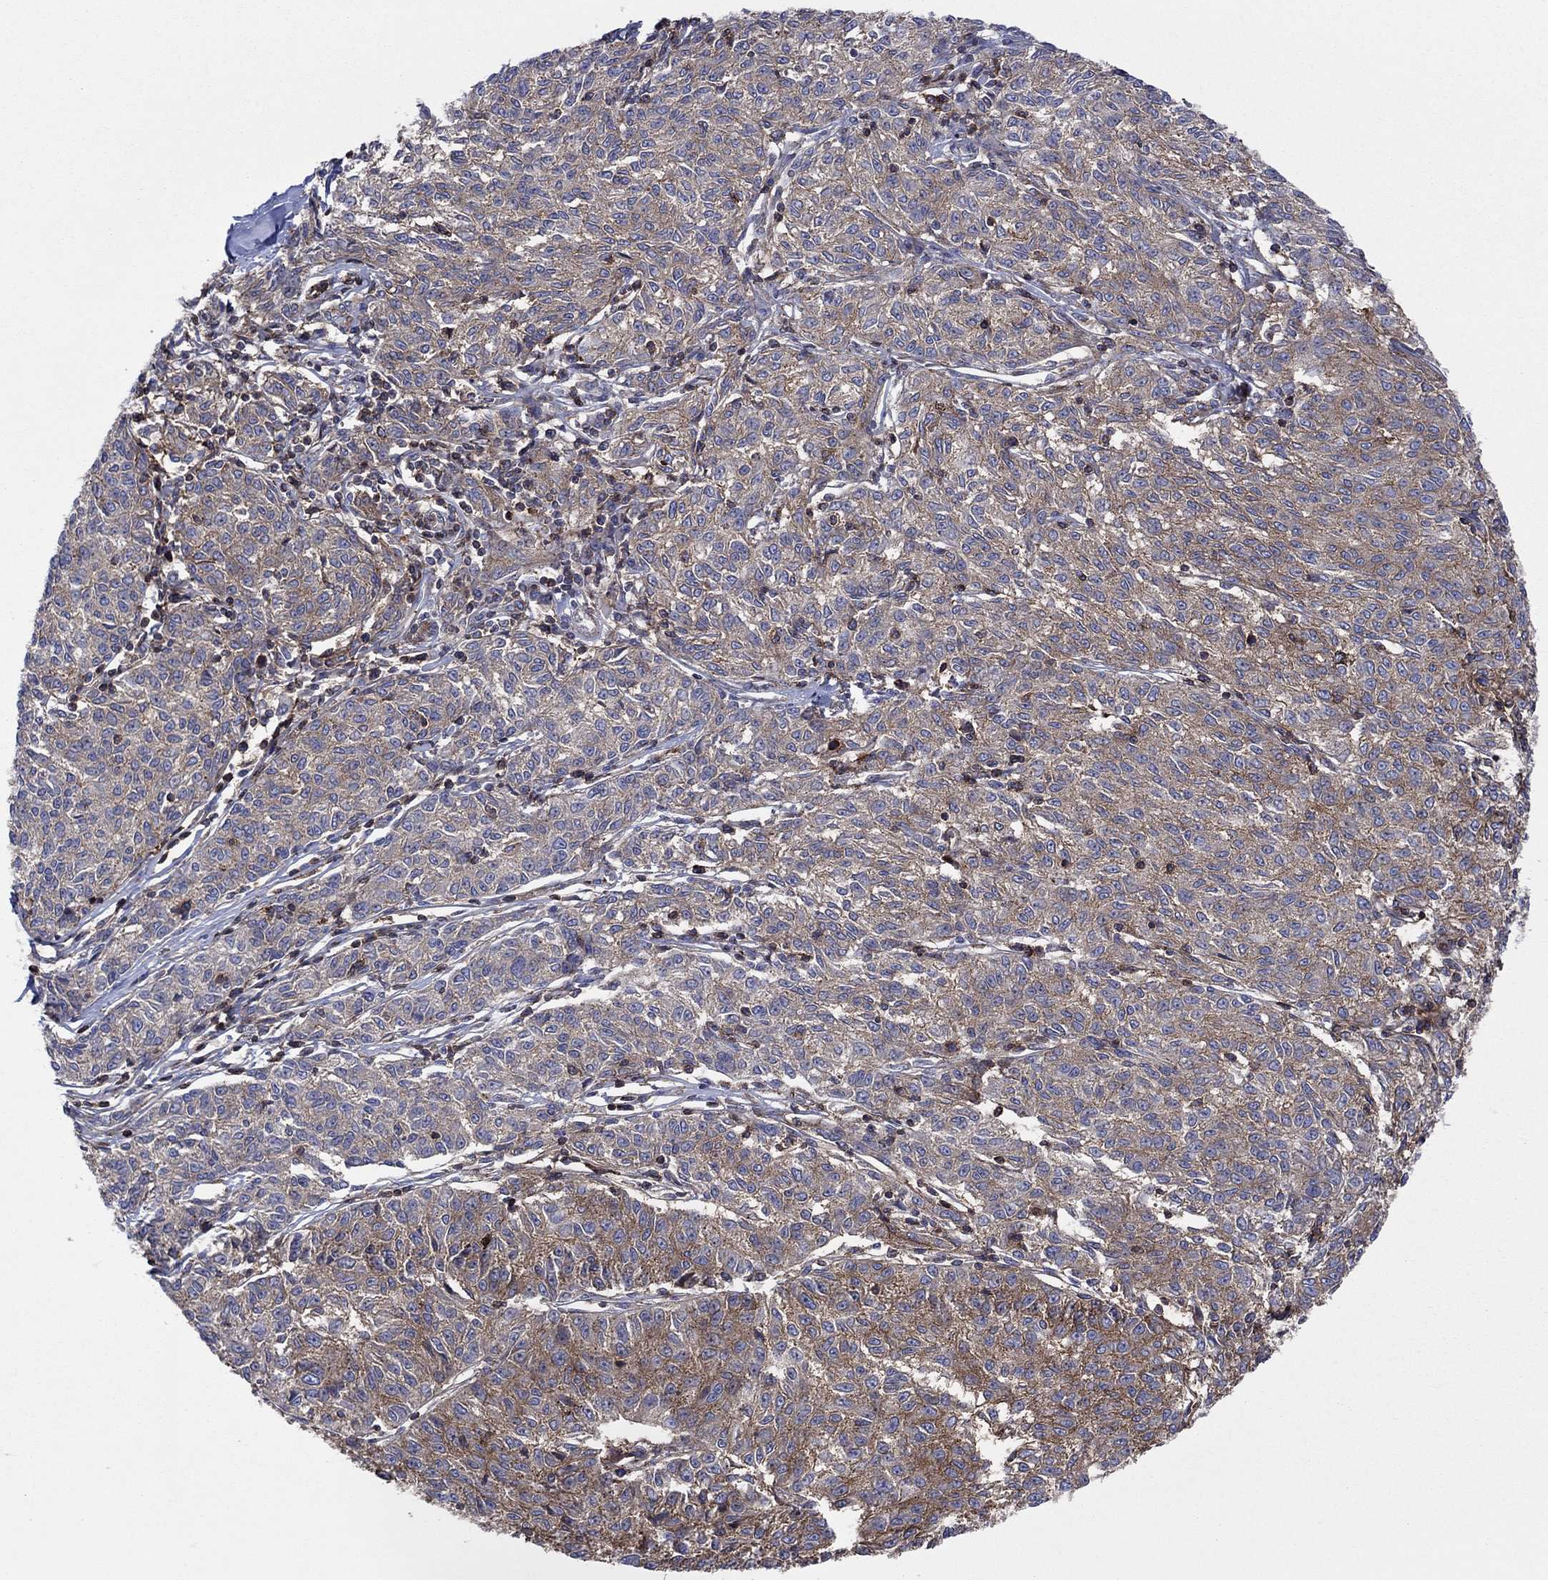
{"staining": {"intensity": "moderate", "quantity": "25%-75%", "location": "cytoplasmic/membranous"}, "tissue": "melanoma", "cell_type": "Tumor cells", "image_type": "cancer", "snomed": [{"axis": "morphology", "description": "Malignant melanoma, NOS"}, {"axis": "topography", "description": "Skin"}], "caption": "Melanoma tissue reveals moderate cytoplasmic/membranous expression in approximately 25%-75% of tumor cells, visualized by immunohistochemistry.", "gene": "PAG1", "patient": {"sex": "female", "age": 72}}